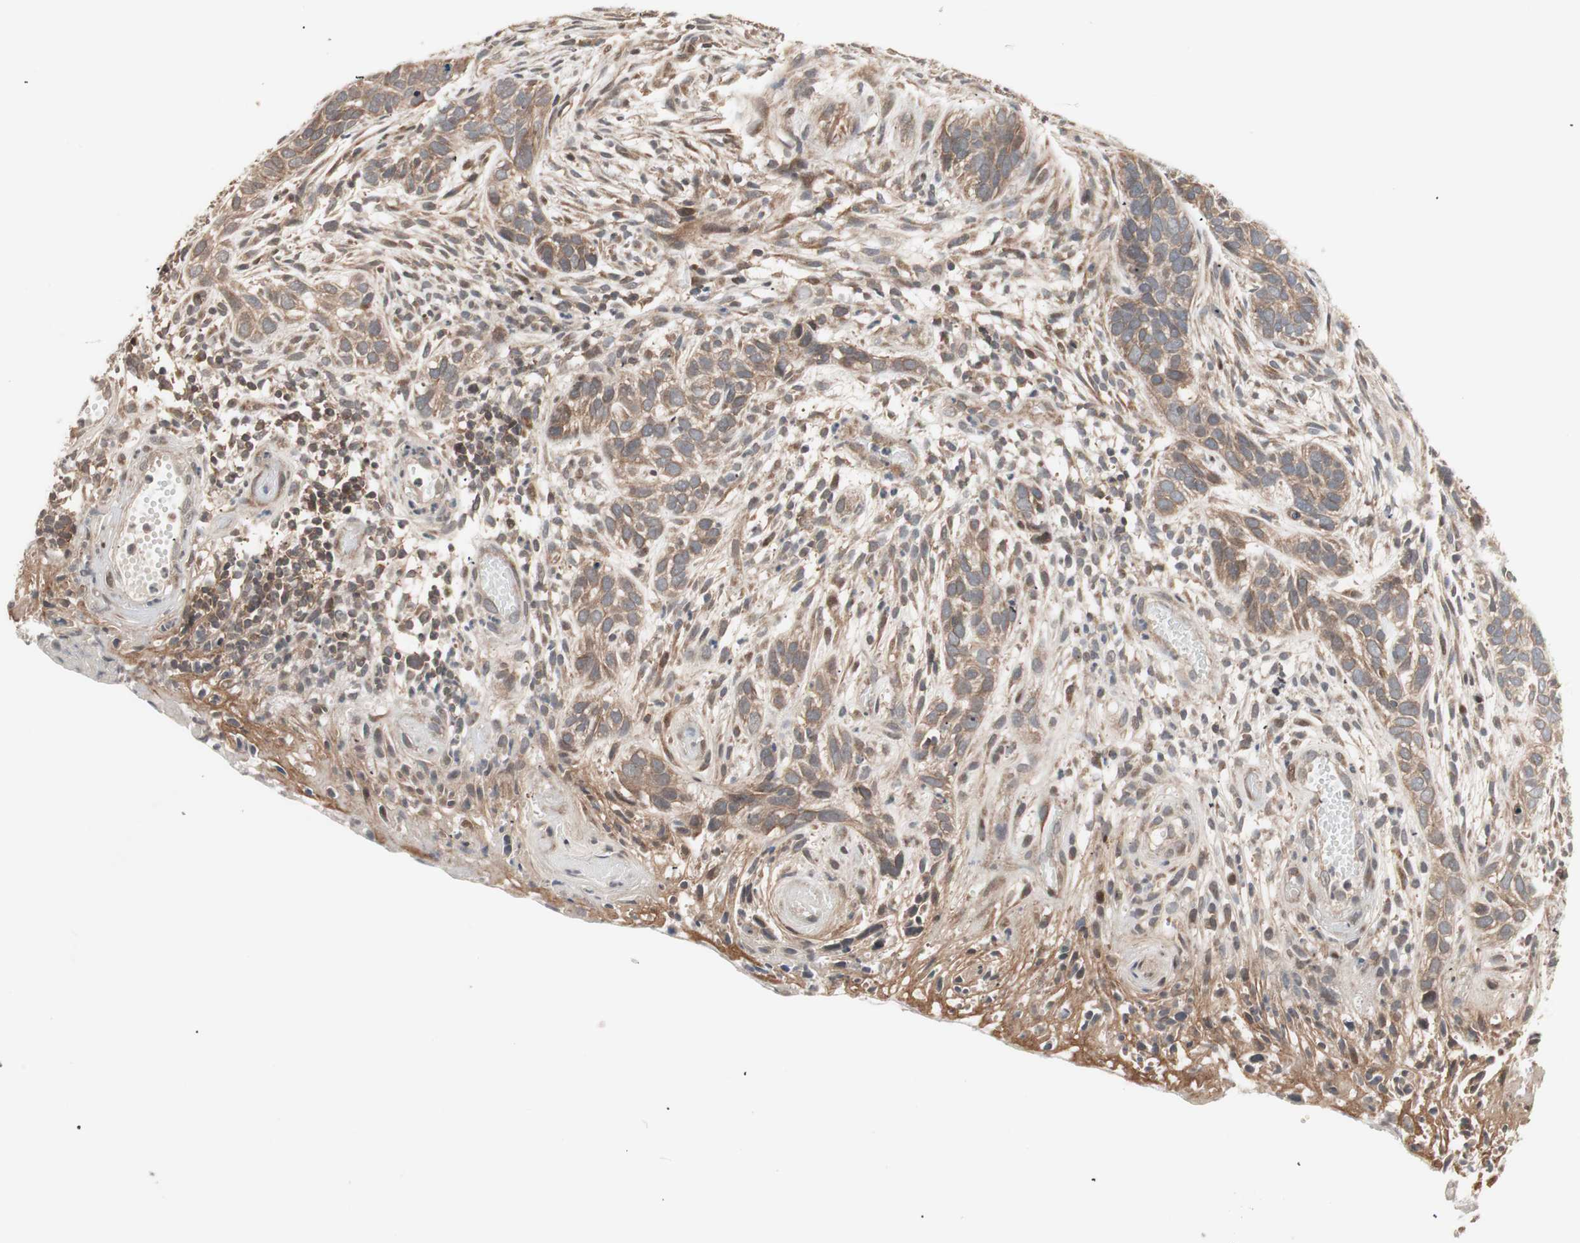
{"staining": {"intensity": "moderate", "quantity": ">75%", "location": "cytoplasmic/membranous"}, "tissue": "skin cancer", "cell_type": "Tumor cells", "image_type": "cancer", "snomed": [{"axis": "morphology", "description": "Basal cell carcinoma"}, {"axis": "topography", "description": "Skin"}], "caption": "An image of human skin basal cell carcinoma stained for a protein demonstrates moderate cytoplasmic/membranous brown staining in tumor cells.", "gene": "NF2", "patient": {"sex": "male", "age": 87}}